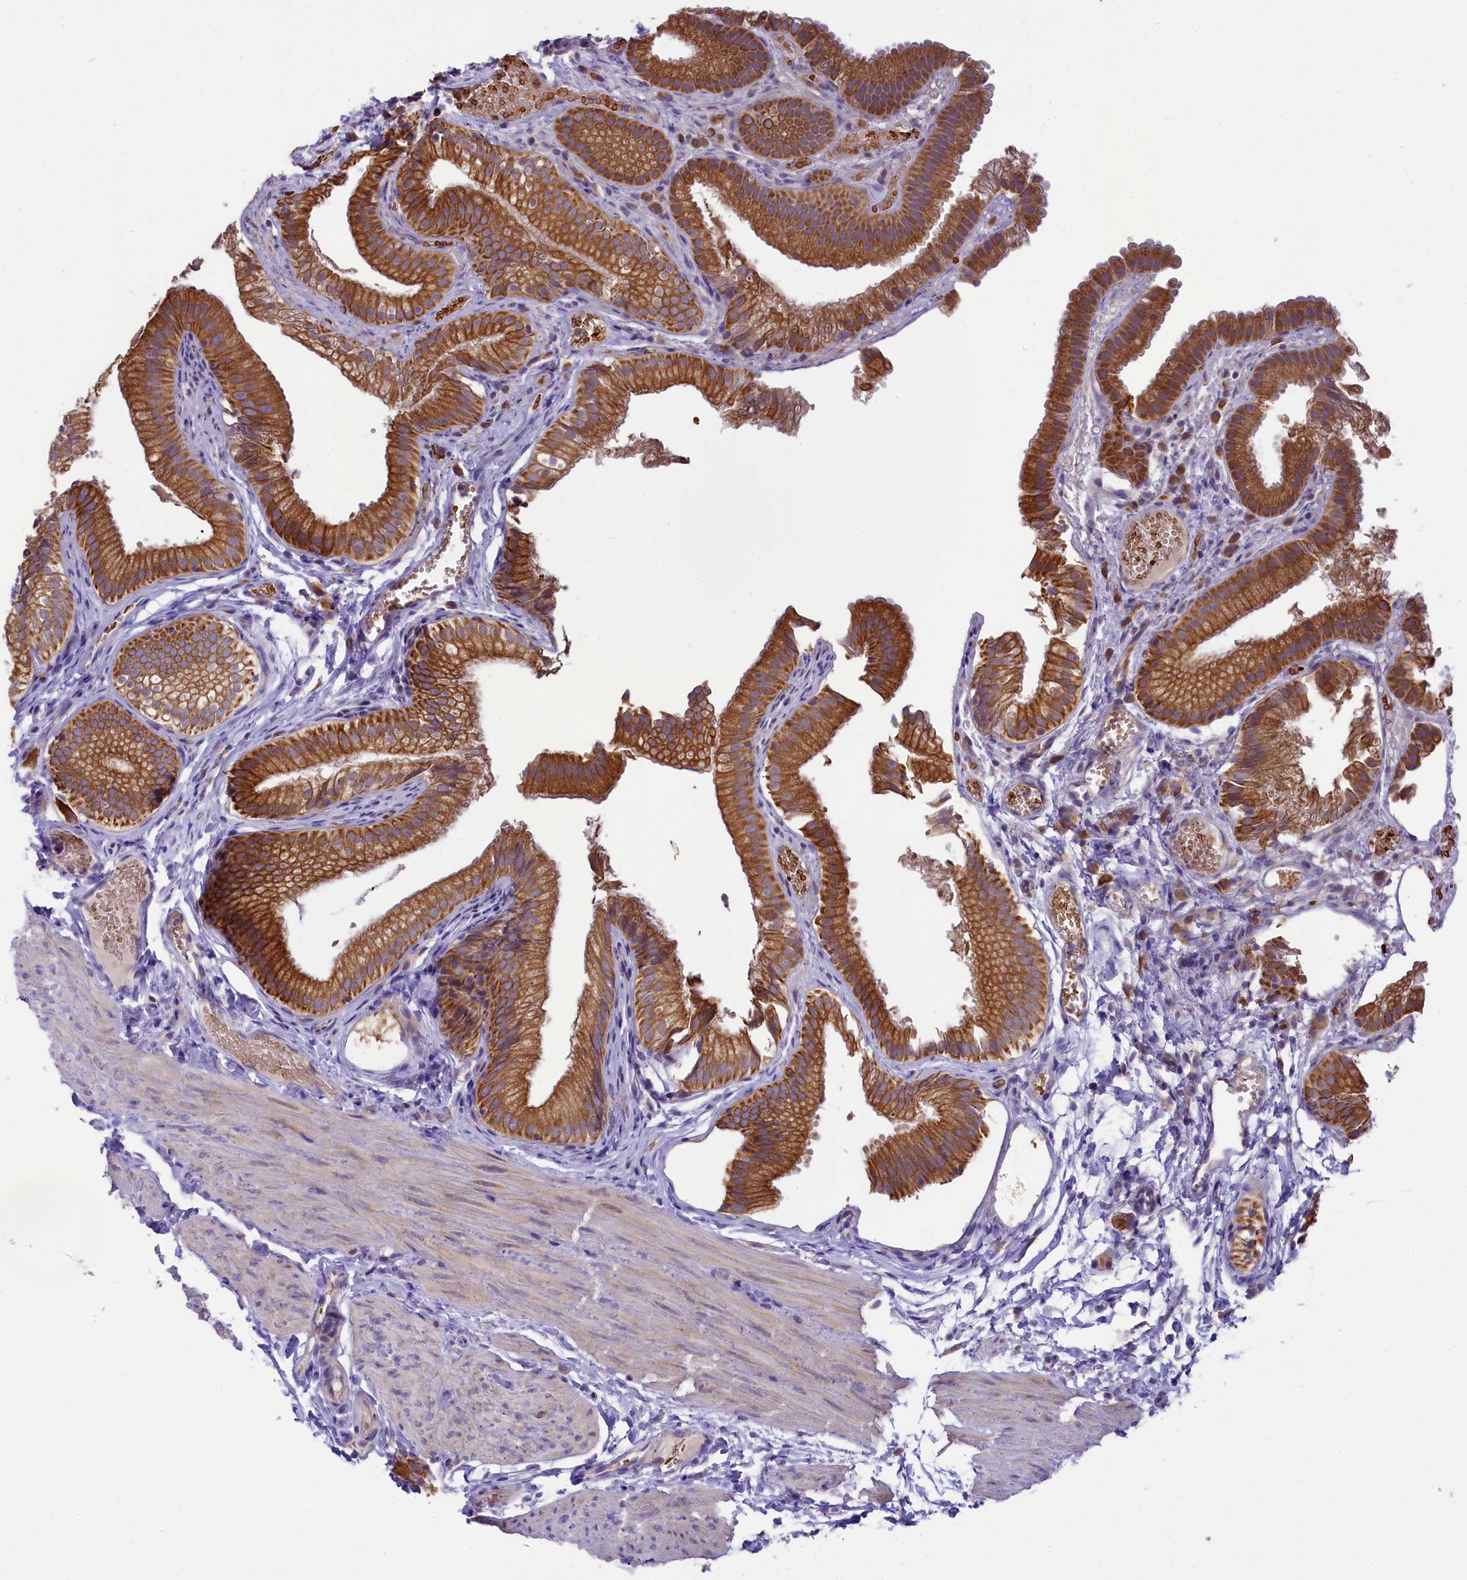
{"staining": {"intensity": "strong", "quantity": ">75%", "location": "cytoplasmic/membranous"}, "tissue": "gallbladder", "cell_type": "Glandular cells", "image_type": "normal", "snomed": [{"axis": "morphology", "description": "Normal tissue, NOS"}, {"axis": "topography", "description": "Gallbladder"}], "caption": "Immunohistochemistry (IHC) (DAB (3,3'-diaminobenzidine)) staining of normal gallbladder exhibits strong cytoplasmic/membranous protein expression in approximately >75% of glandular cells.", "gene": "LARP4", "patient": {"sex": "female", "age": 30}}